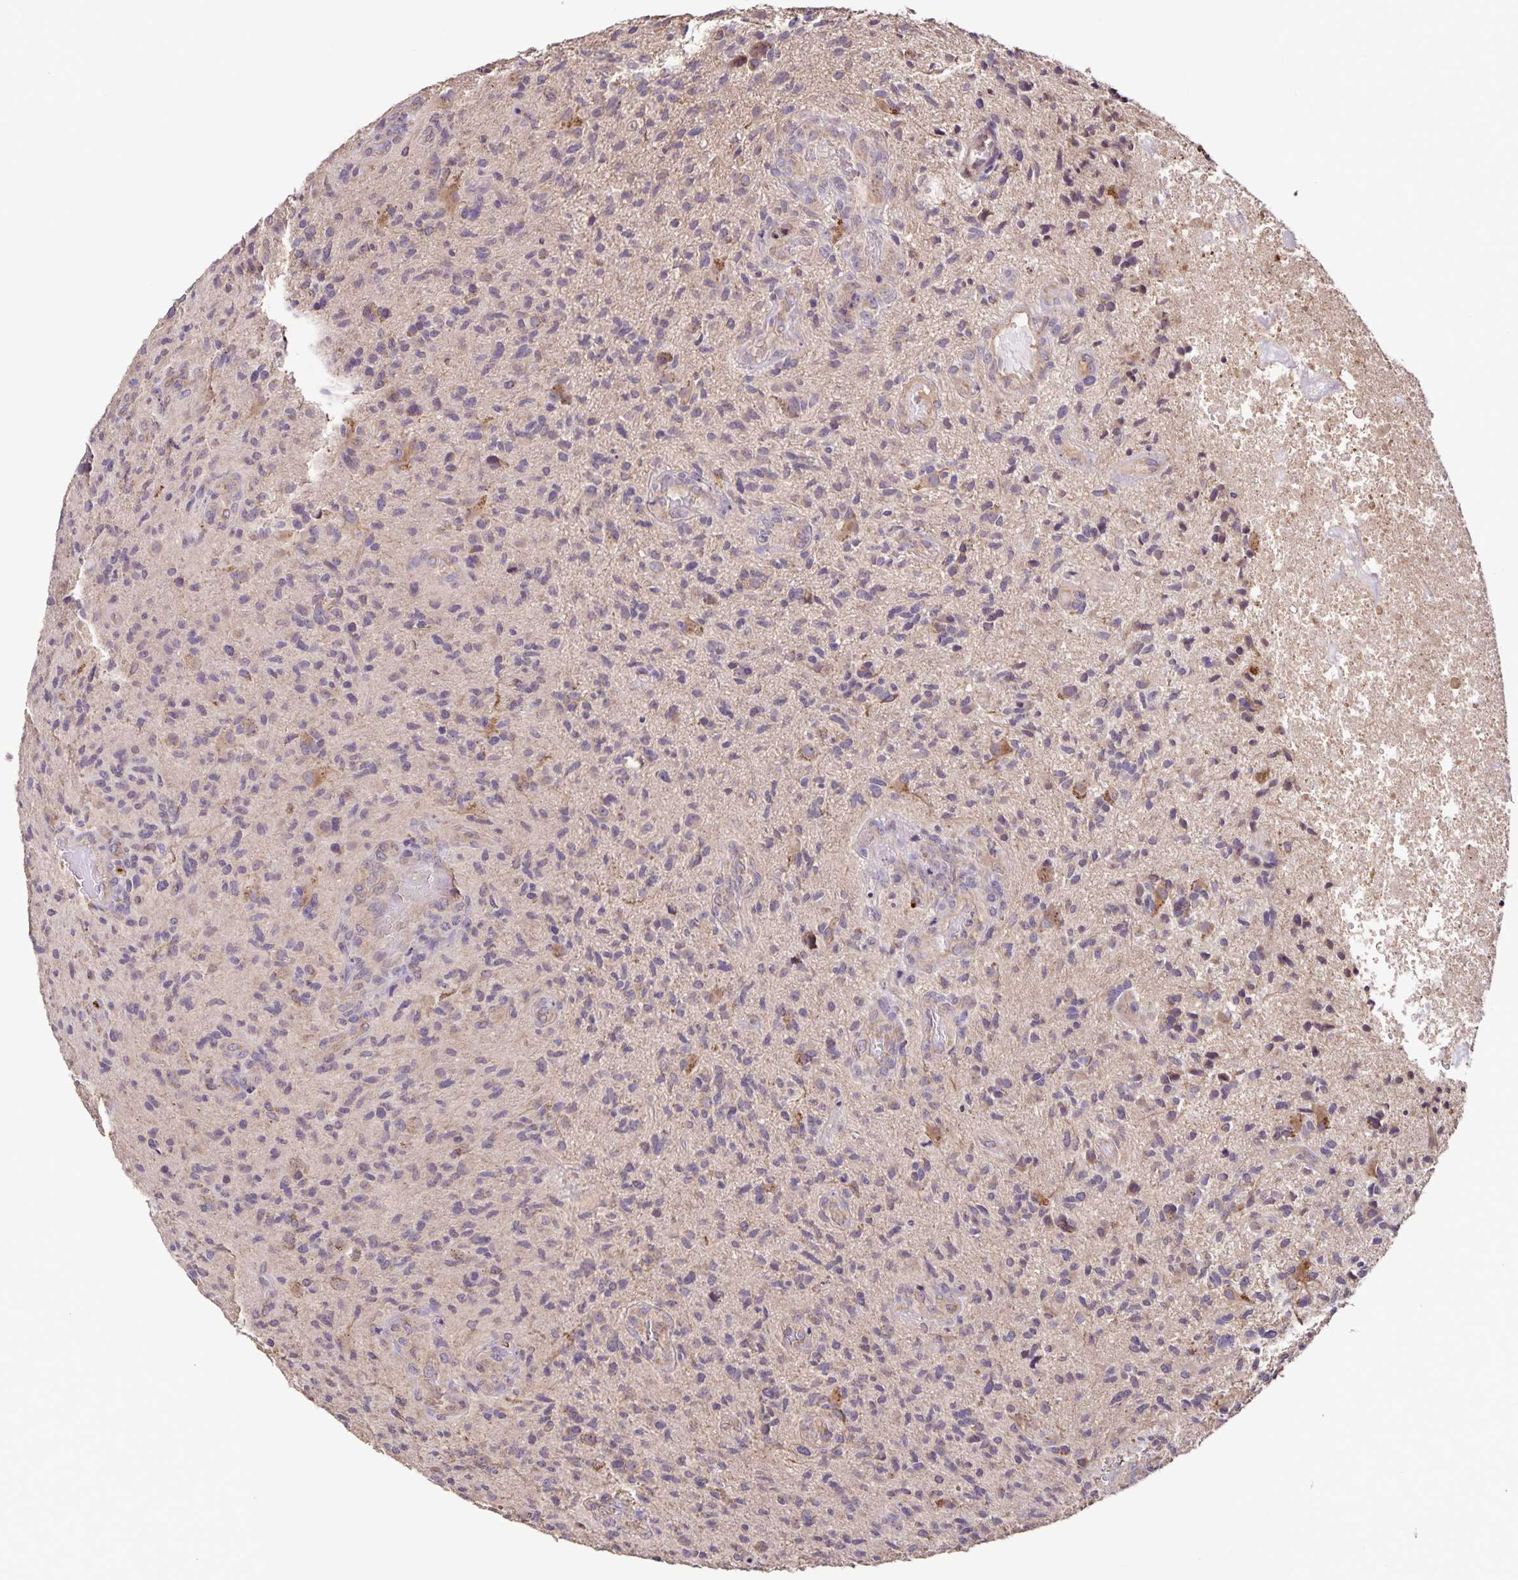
{"staining": {"intensity": "moderate", "quantity": "<25%", "location": "cytoplasmic/membranous"}, "tissue": "glioma", "cell_type": "Tumor cells", "image_type": "cancer", "snomed": [{"axis": "morphology", "description": "Glioma, malignant, High grade"}, {"axis": "topography", "description": "Brain"}], "caption": "There is low levels of moderate cytoplasmic/membranous positivity in tumor cells of glioma, as demonstrated by immunohistochemical staining (brown color).", "gene": "MAN1A1", "patient": {"sex": "male", "age": 55}}